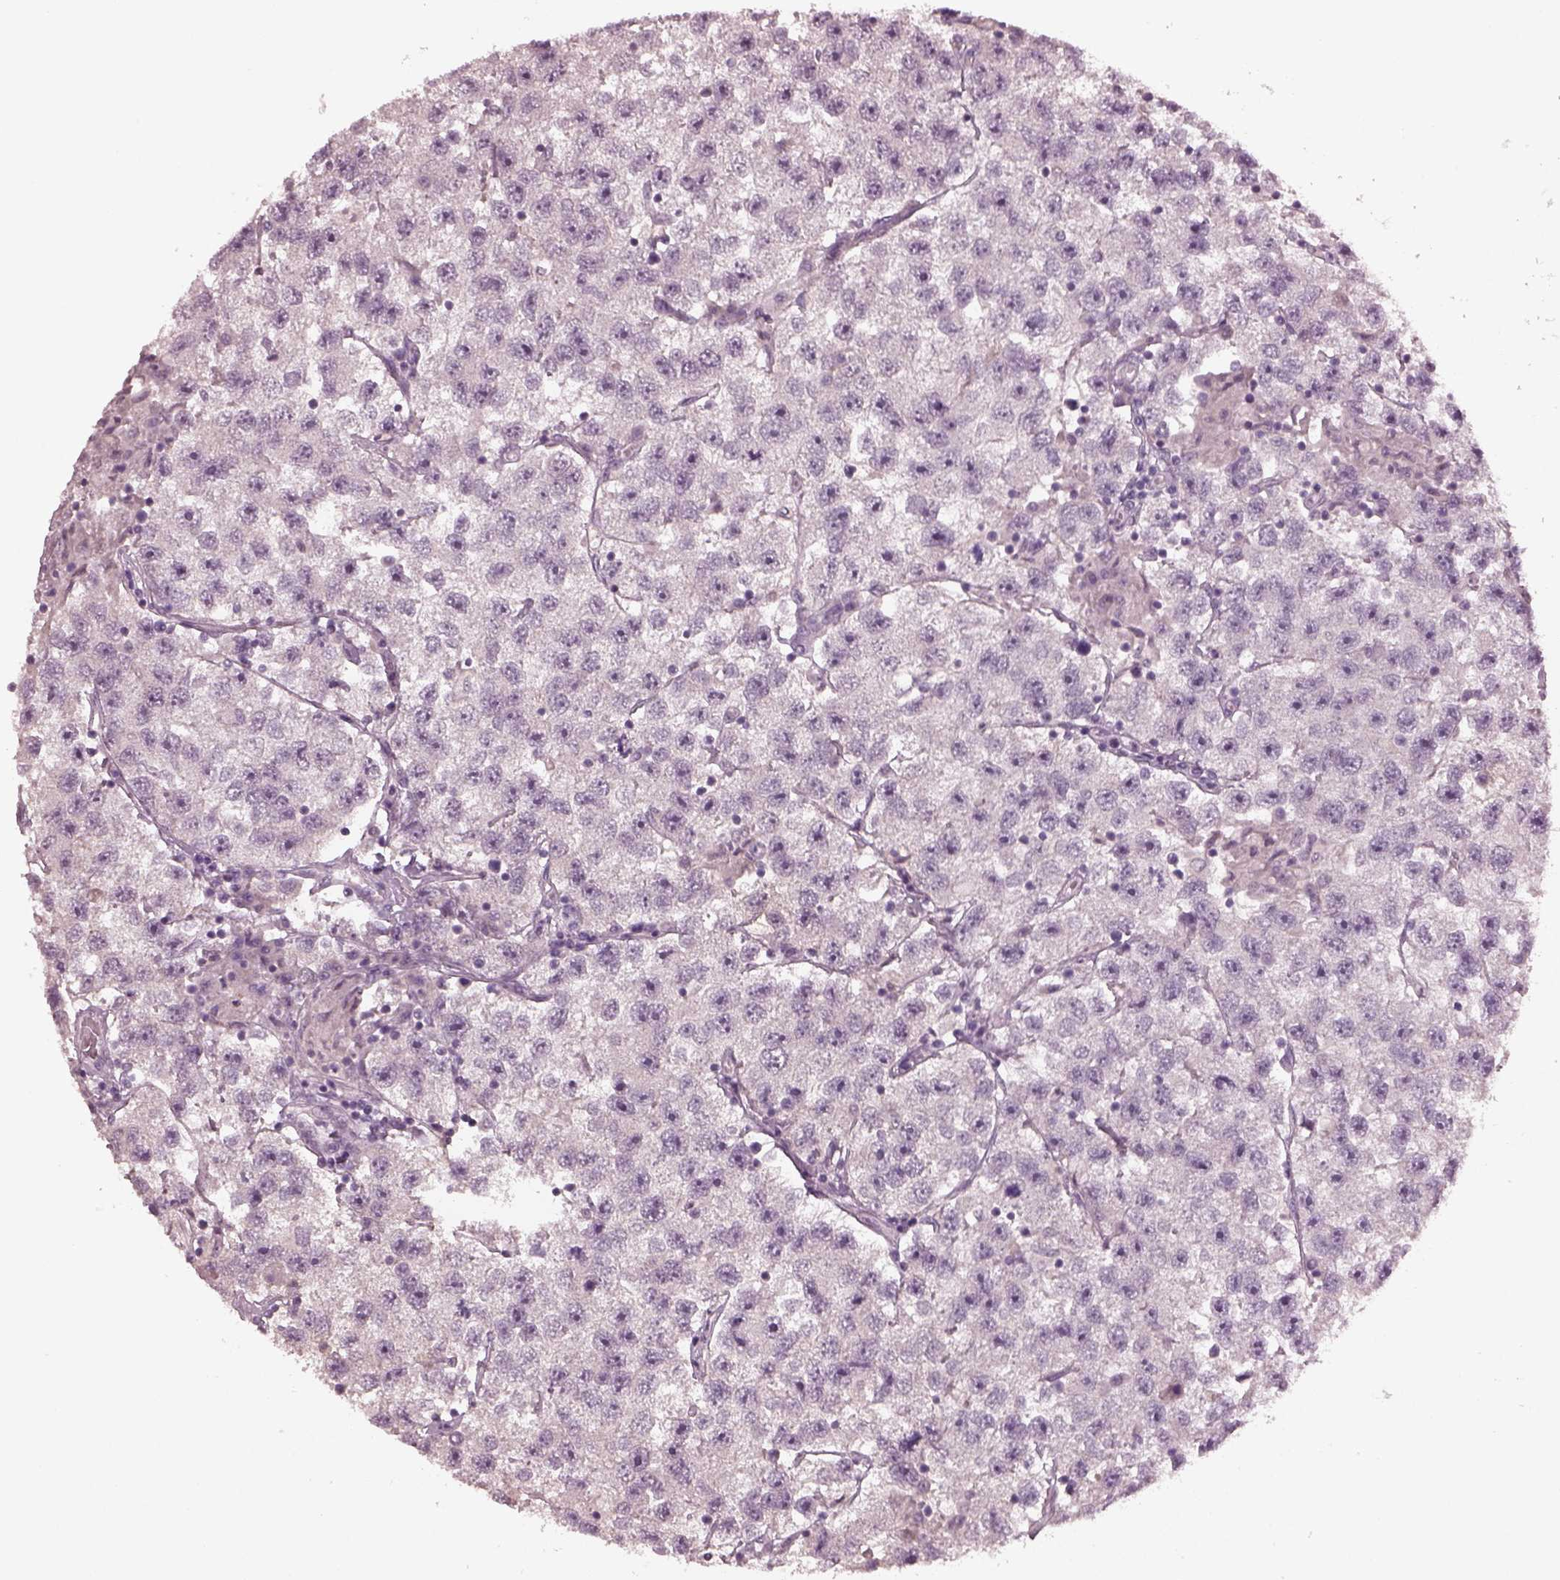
{"staining": {"intensity": "negative", "quantity": "none", "location": "none"}, "tissue": "testis cancer", "cell_type": "Tumor cells", "image_type": "cancer", "snomed": [{"axis": "morphology", "description": "Seminoma, NOS"}, {"axis": "topography", "description": "Testis"}], "caption": "There is no significant expression in tumor cells of seminoma (testis).", "gene": "RCVRN", "patient": {"sex": "male", "age": 26}}